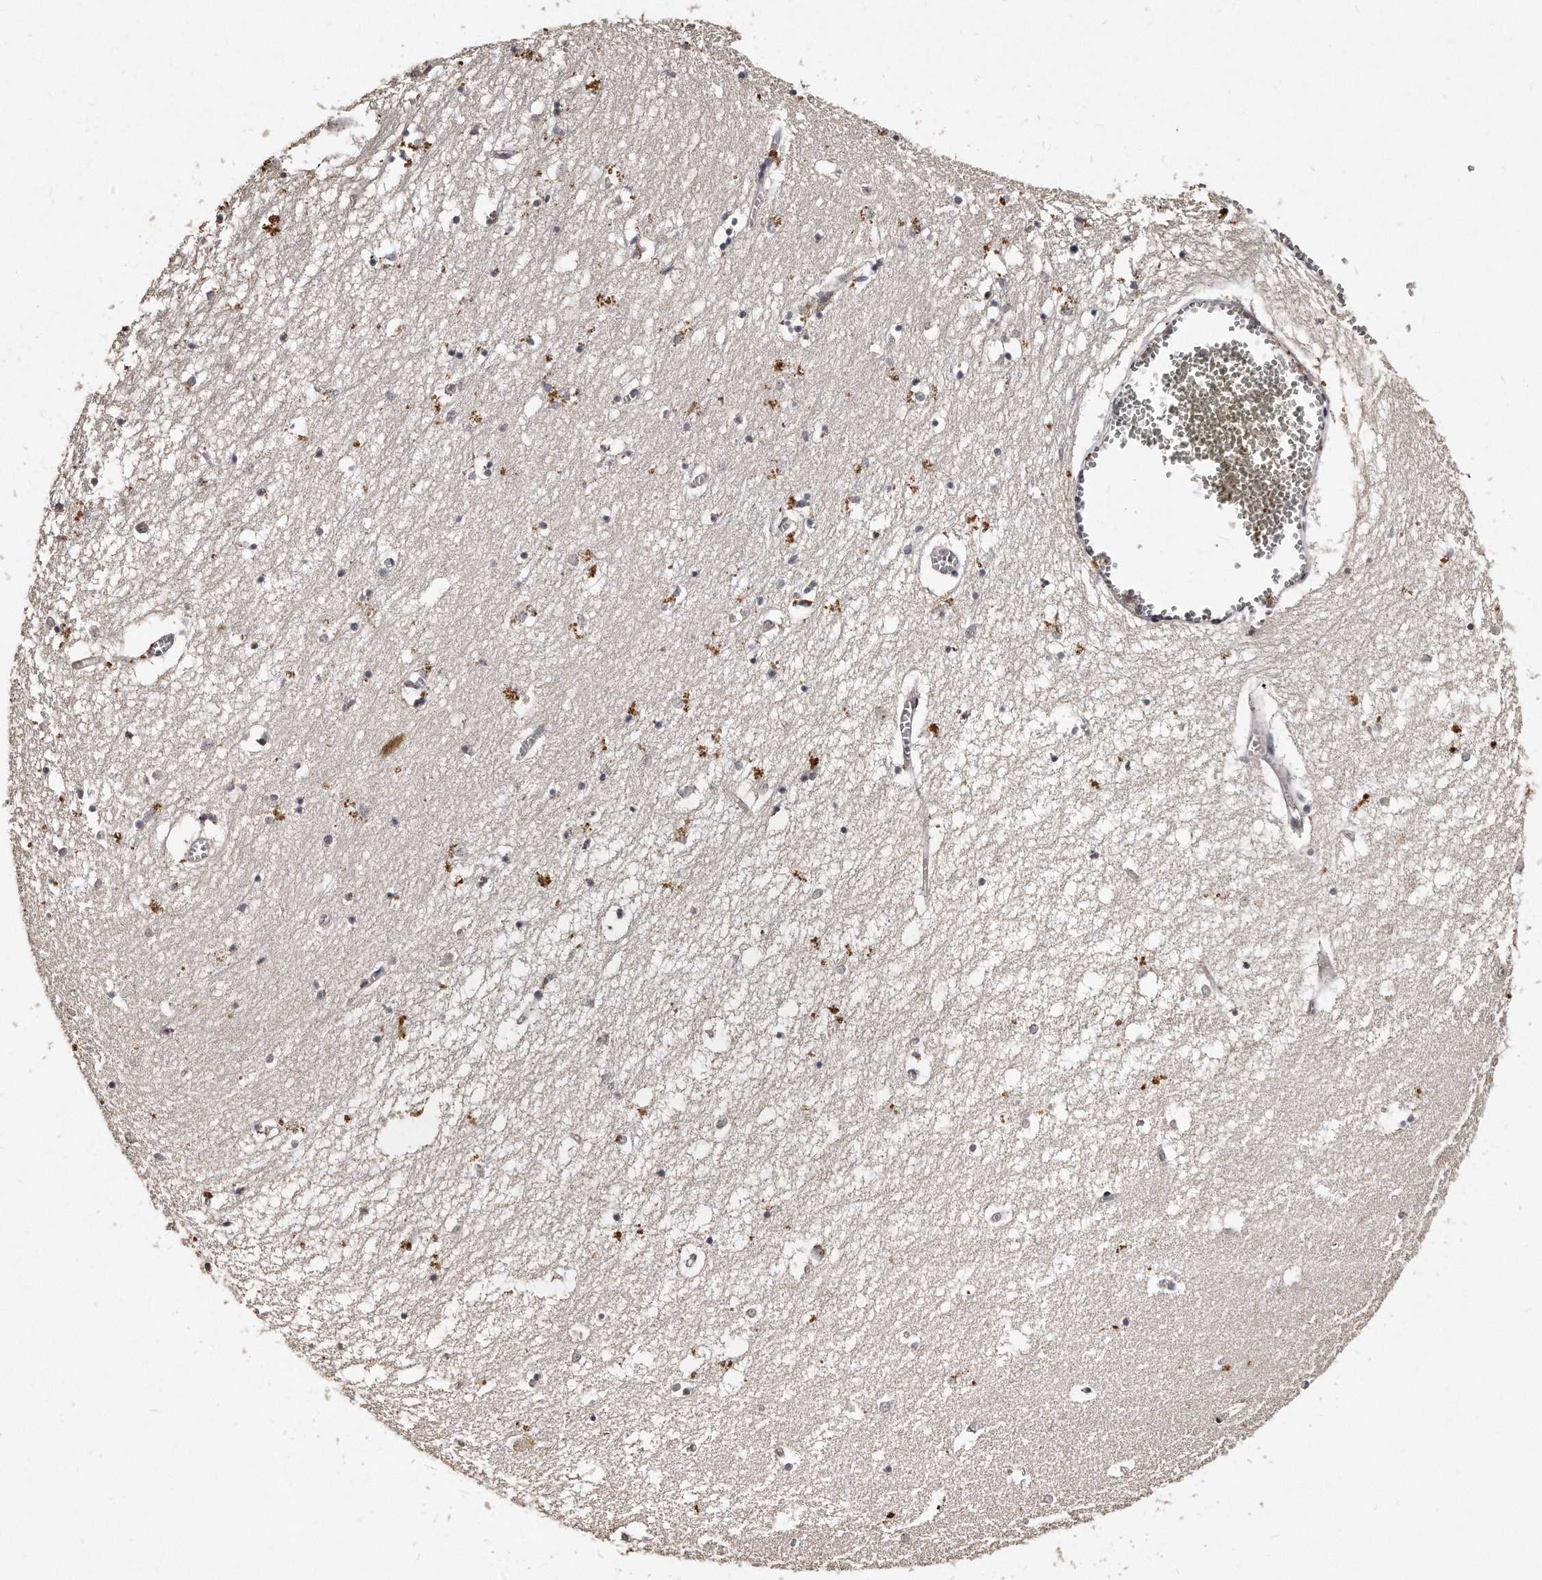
{"staining": {"intensity": "moderate", "quantity": "<25%", "location": "cytoplasmic/membranous"}, "tissue": "hippocampus", "cell_type": "Glial cells", "image_type": "normal", "snomed": [{"axis": "morphology", "description": "Normal tissue, NOS"}, {"axis": "topography", "description": "Hippocampus"}], "caption": "Immunohistochemistry (IHC) of normal human hippocampus exhibits low levels of moderate cytoplasmic/membranous expression in approximately <25% of glial cells. (DAB (3,3'-diaminobenzidine) IHC, brown staining for protein, blue staining for nuclei).", "gene": "TSHR", "patient": {"sex": "male", "age": 70}}